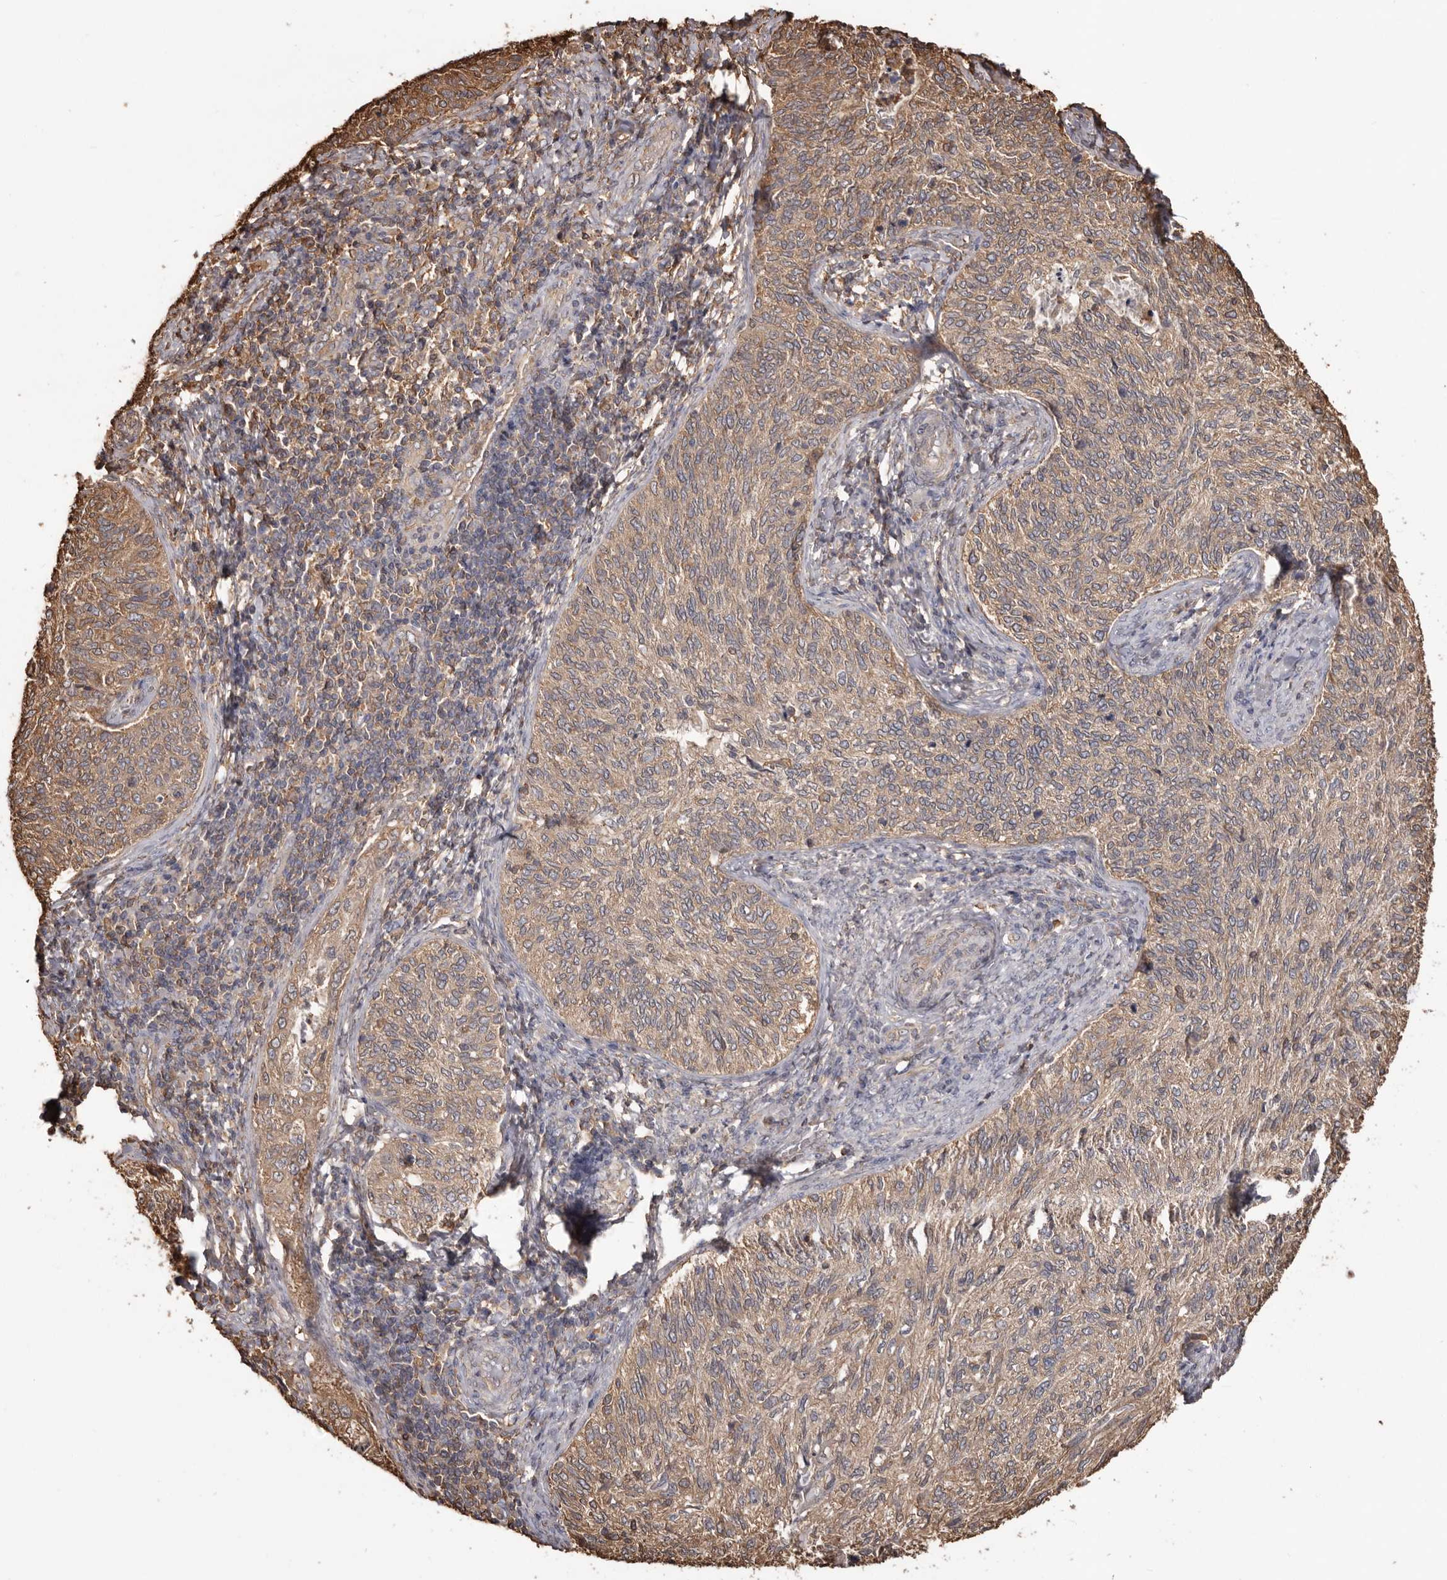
{"staining": {"intensity": "moderate", "quantity": ">75%", "location": "cytoplasmic/membranous"}, "tissue": "cervical cancer", "cell_type": "Tumor cells", "image_type": "cancer", "snomed": [{"axis": "morphology", "description": "Squamous cell carcinoma, NOS"}, {"axis": "topography", "description": "Cervix"}], "caption": "Moderate cytoplasmic/membranous expression for a protein is identified in approximately >75% of tumor cells of cervical squamous cell carcinoma using immunohistochemistry (IHC).", "gene": "PKM", "patient": {"sex": "female", "age": 30}}